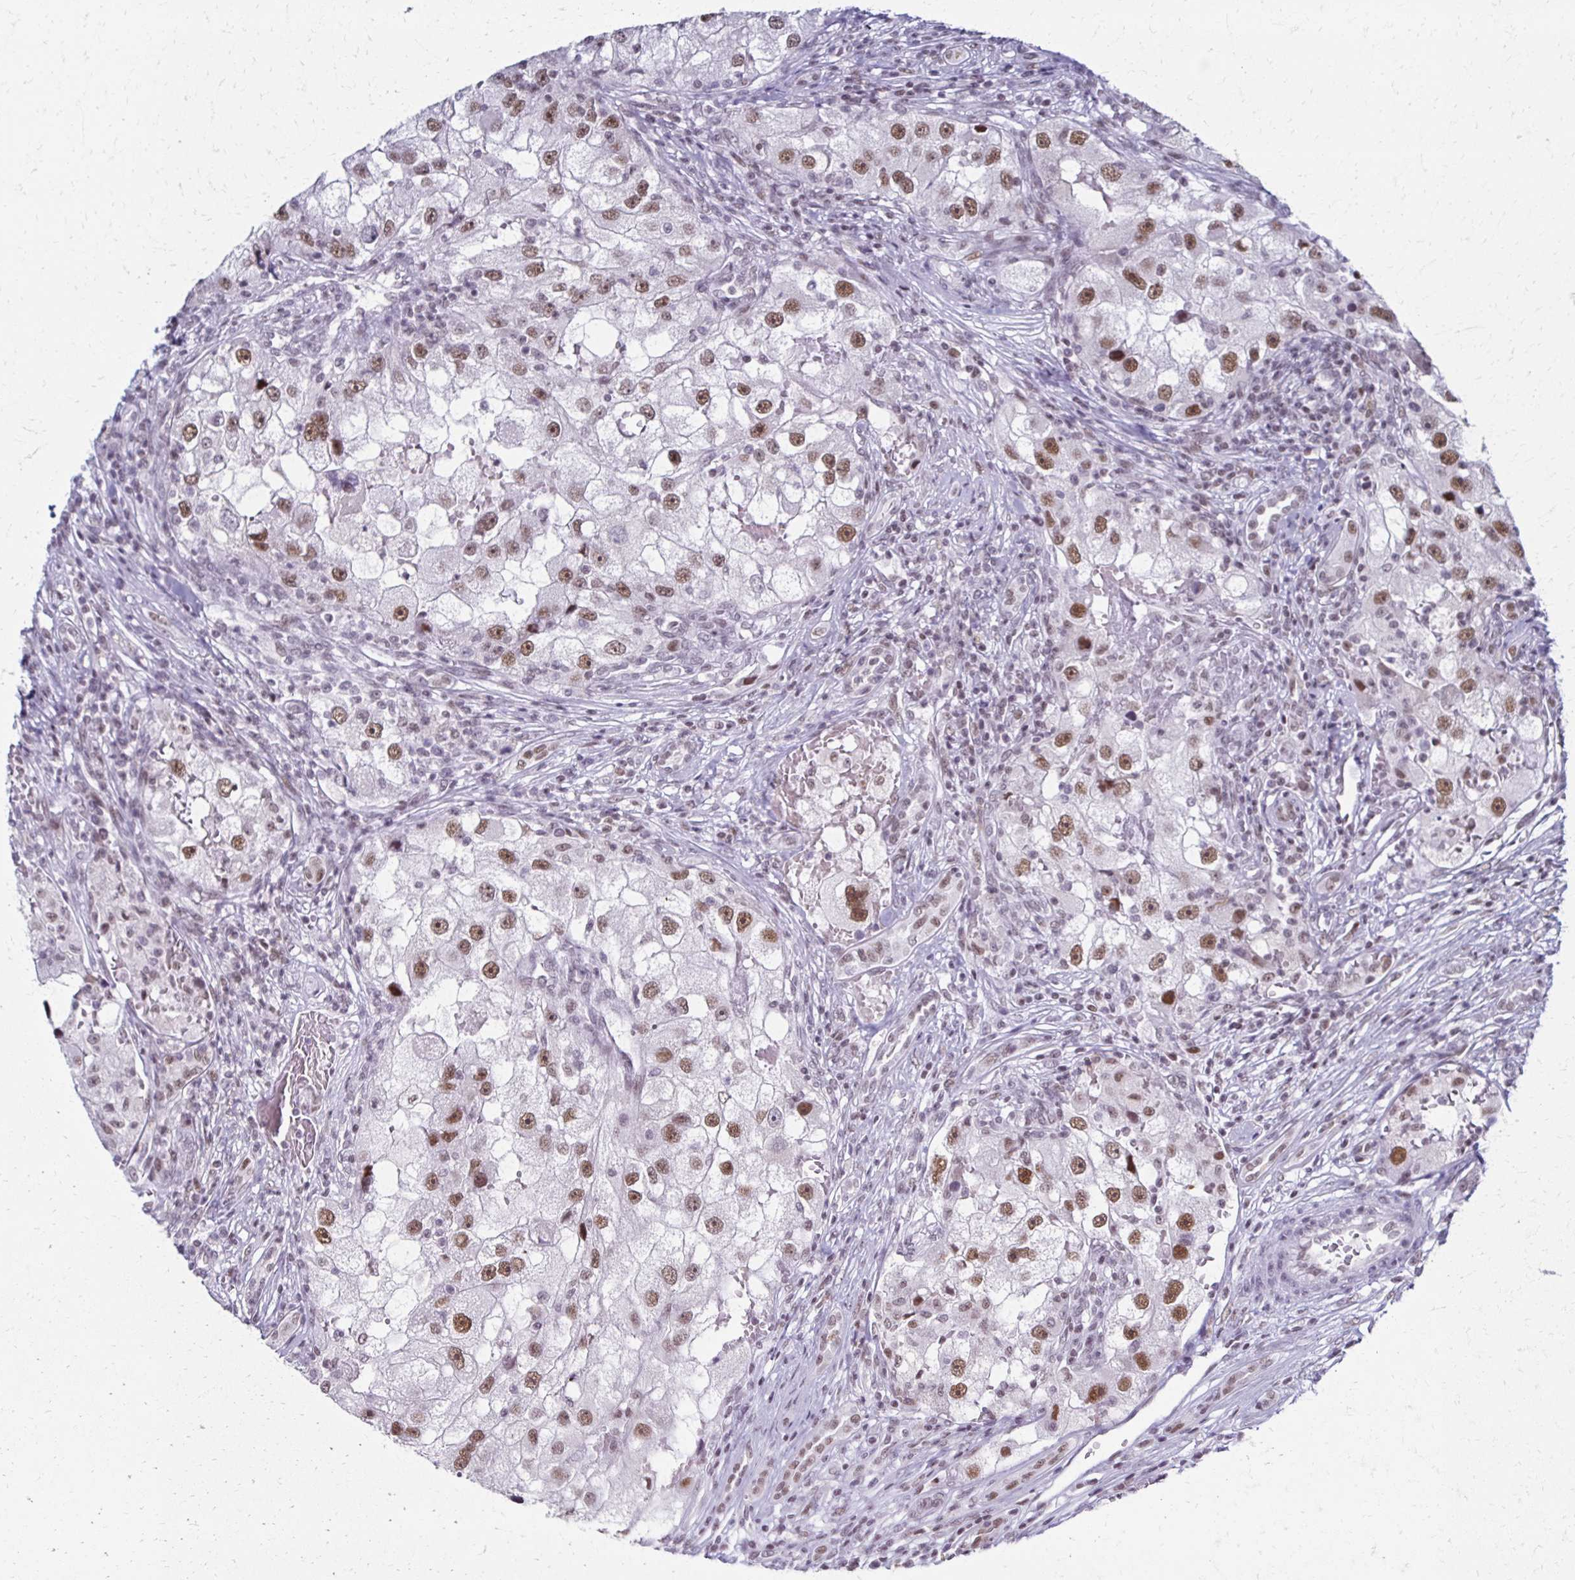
{"staining": {"intensity": "moderate", "quantity": "25%-75%", "location": "nuclear"}, "tissue": "renal cancer", "cell_type": "Tumor cells", "image_type": "cancer", "snomed": [{"axis": "morphology", "description": "Adenocarcinoma, NOS"}, {"axis": "topography", "description": "Kidney"}], "caption": "Adenocarcinoma (renal) stained with immunohistochemistry reveals moderate nuclear staining in approximately 25%-75% of tumor cells. The protein of interest is shown in brown color, while the nuclei are stained blue.", "gene": "IRF7", "patient": {"sex": "male", "age": 63}}